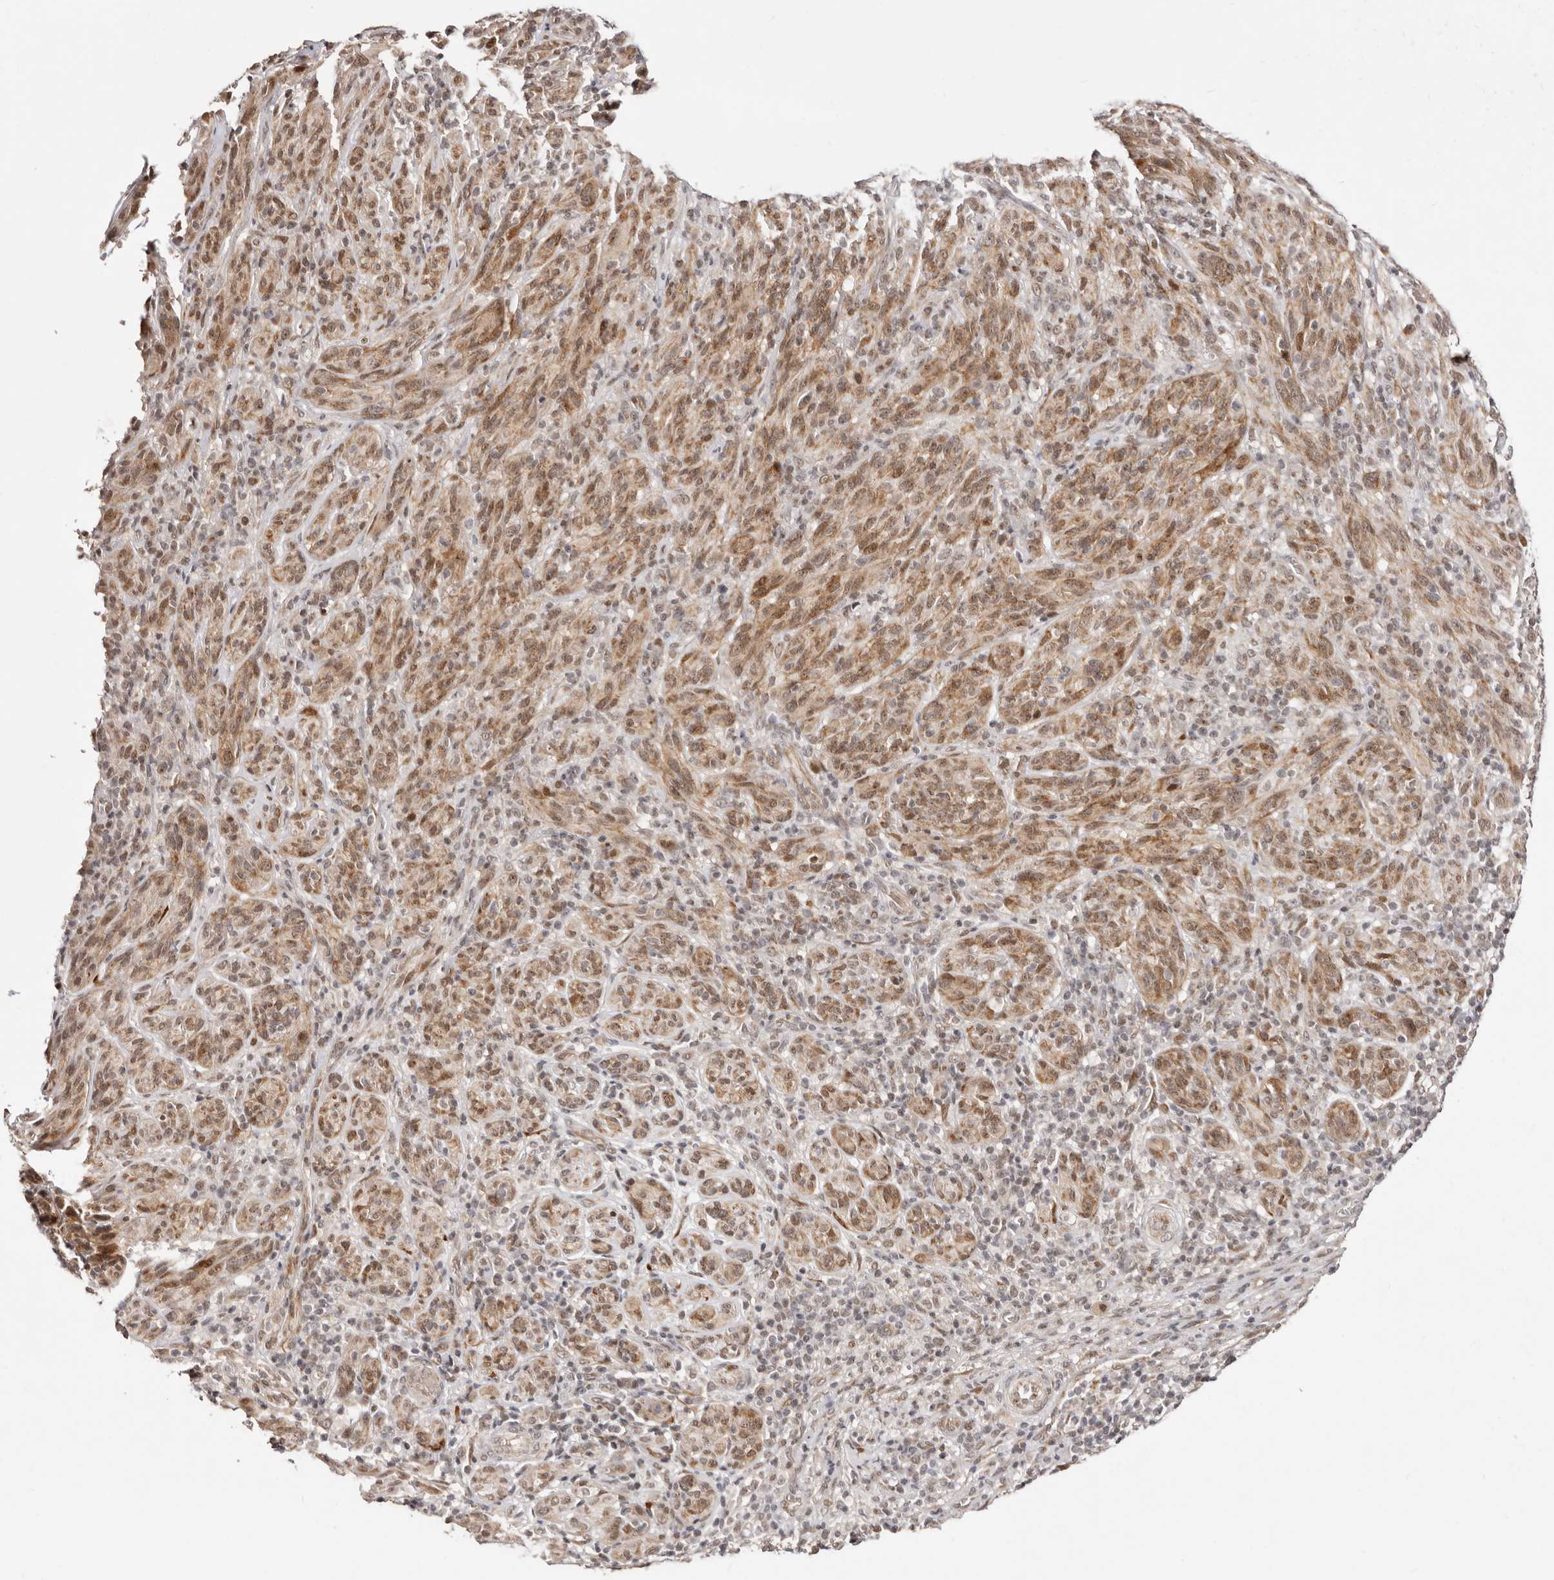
{"staining": {"intensity": "moderate", "quantity": ">75%", "location": "cytoplasmic/membranous,nuclear"}, "tissue": "melanoma", "cell_type": "Tumor cells", "image_type": "cancer", "snomed": [{"axis": "morphology", "description": "Malignant melanoma, NOS"}, {"axis": "topography", "description": "Skin of head"}], "caption": "The image displays staining of malignant melanoma, revealing moderate cytoplasmic/membranous and nuclear protein positivity (brown color) within tumor cells.", "gene": "SRCAP", "patient": {"sex": "male", "age": 96}}